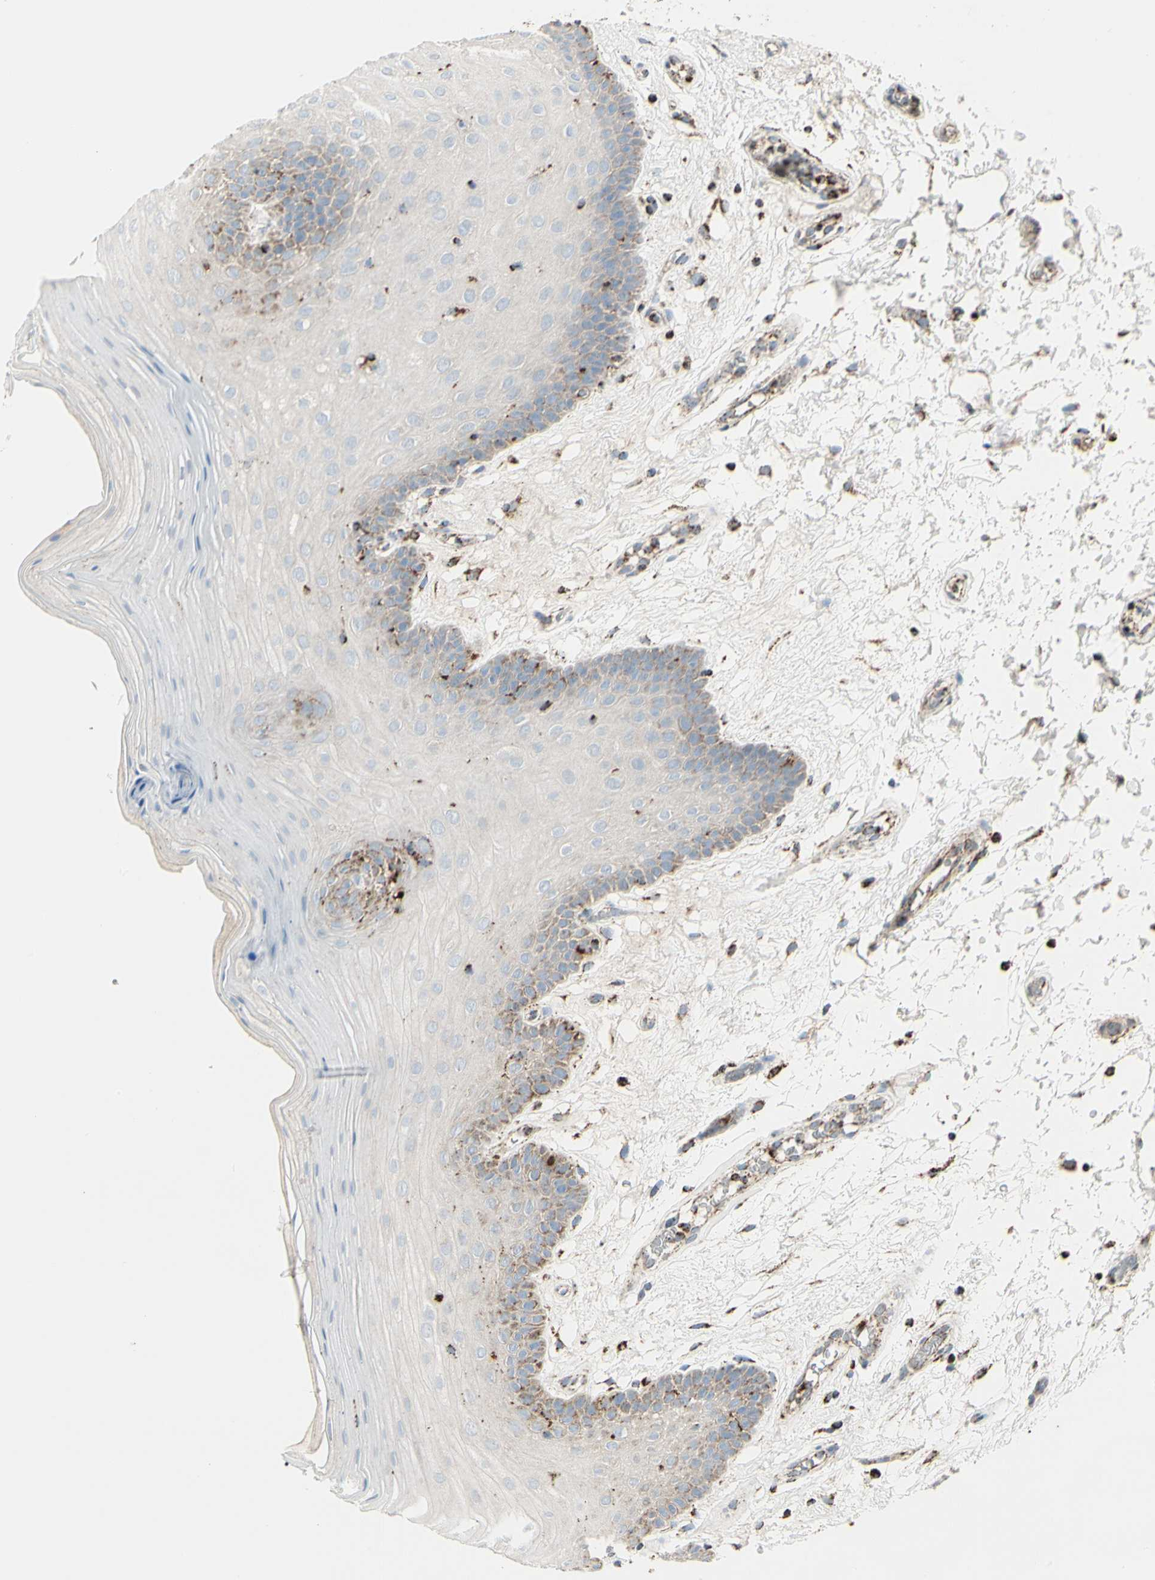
{"staining": {"intensity": "strong", "quantity": "<25%", "location": "cytoplasmic/membranous"}, "tissue": "oral mucosa", "cell_type": "Squamous epithelial cells", "image_type": "normal", "snomed": [{"axis": "morphology", "description": "Normal tissue, NOS"}, {"axis": "morphology", "description": "Squamous cell carcinoma, NOS"}, {"axis": "topography", "description": "Skeletal muscle"}, {"axis": "topography", "description": "Oral tissue"}, {"axis": "topography", "description": "Head-Neck"}], "caption": "Immunohistochemical staining of benign human oral mucosa displays medium levels of strong cytoplasmic/membranous positivity in approximately <25% of squamous epithelial cells.", "gene": "ME2", "patient": {"sex": "male", "age": 71}}